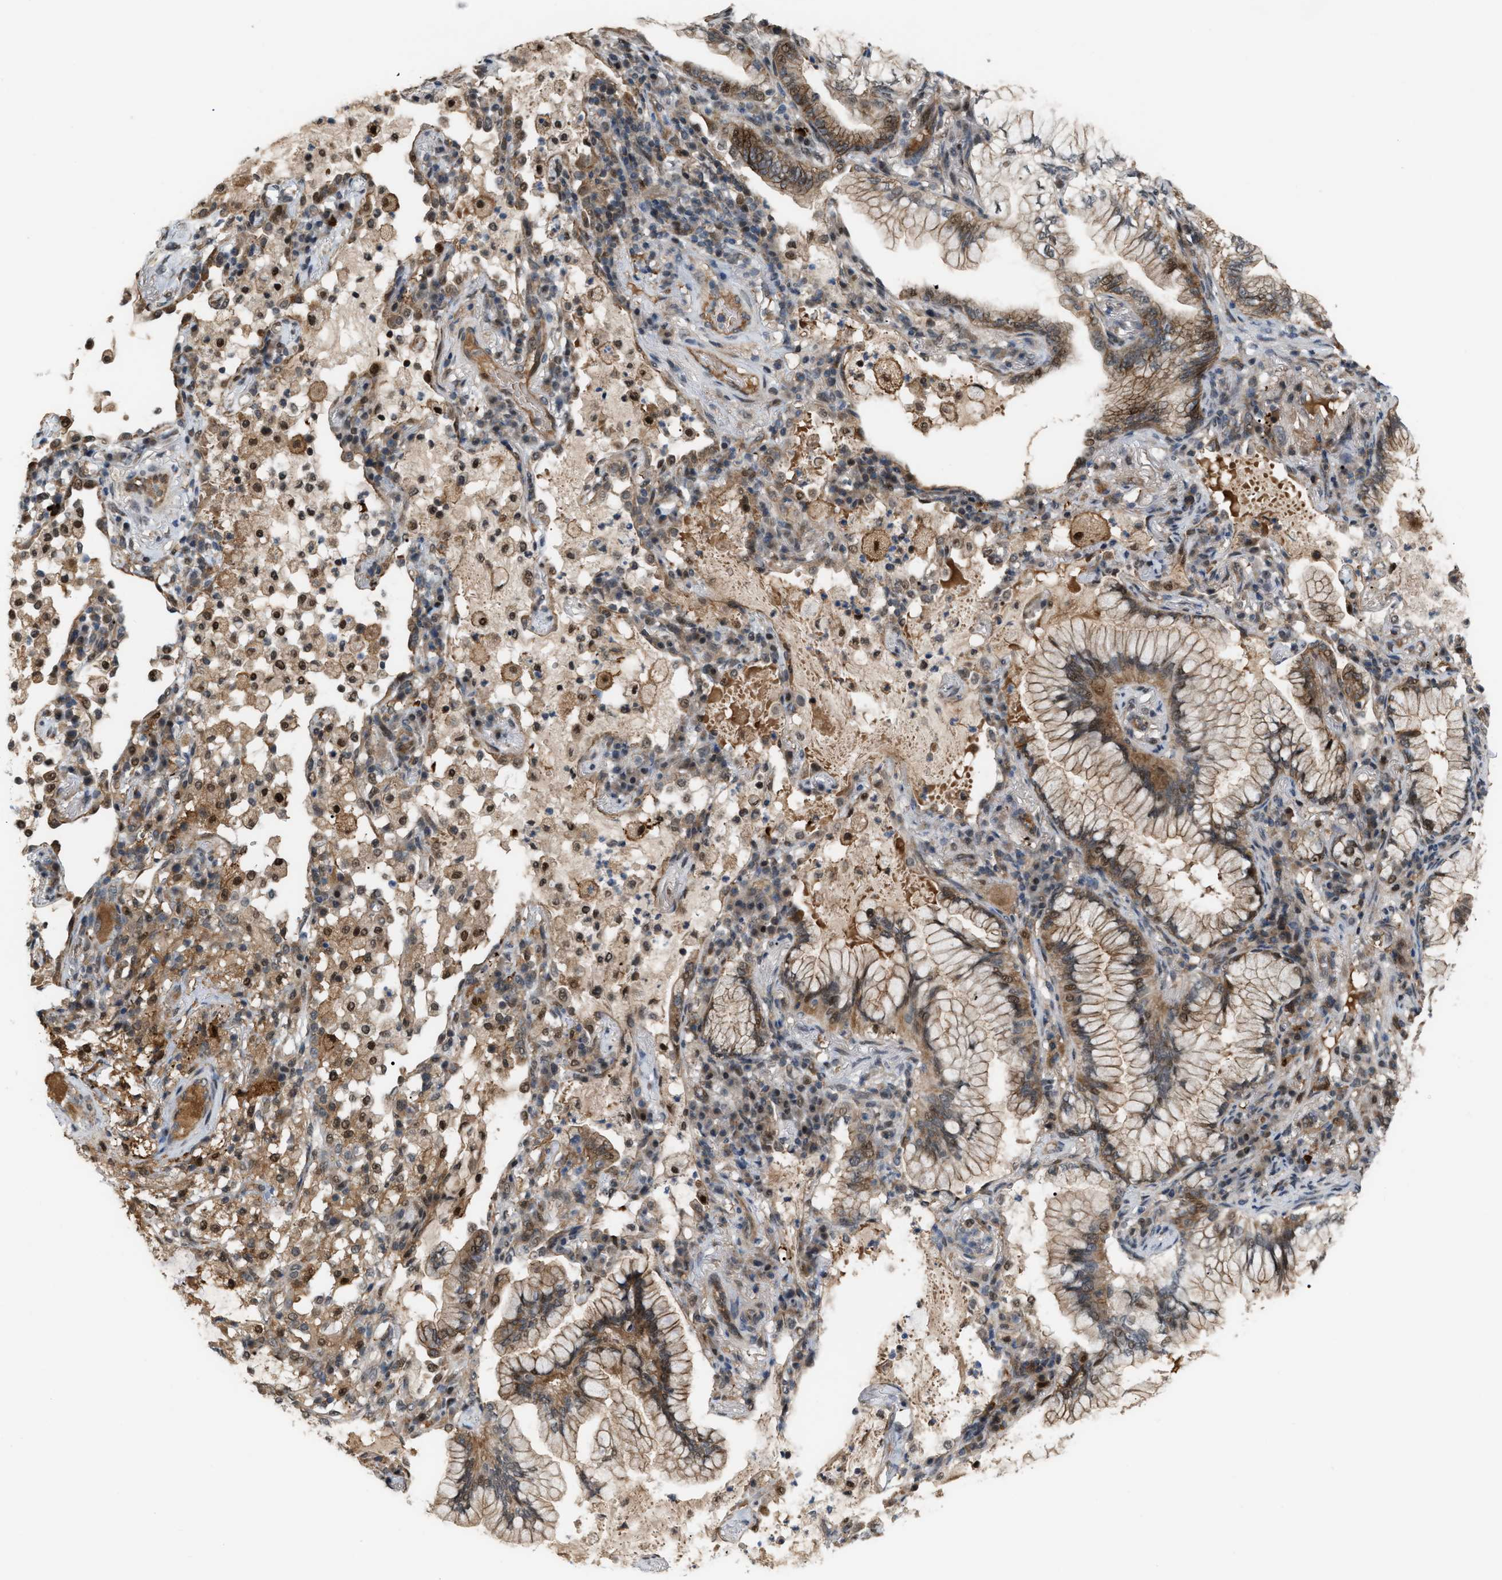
{"staining": {"intensity": "moderate", "quantity": ">75%", "location": "cytoplasmic/membranous,nuclear"}, "tissue": "lung cancer", "cell_type": "Tumor cells", "image_type": "cancer", "snomed": [{"axis": "morphology", "description": "Adenocarcinoma, NOS"}, {"axis": "topography", "description": "Lung"}], "caption": "About >75% of tumor cells in human lung adenocarcinoma exhibit moderate cytoplasmic/membranous and nuclear protein expression as visualized by brown immunohistochemical staining.", "gene": "RFFL", "patient": {"sex": "female", "age": 70}}